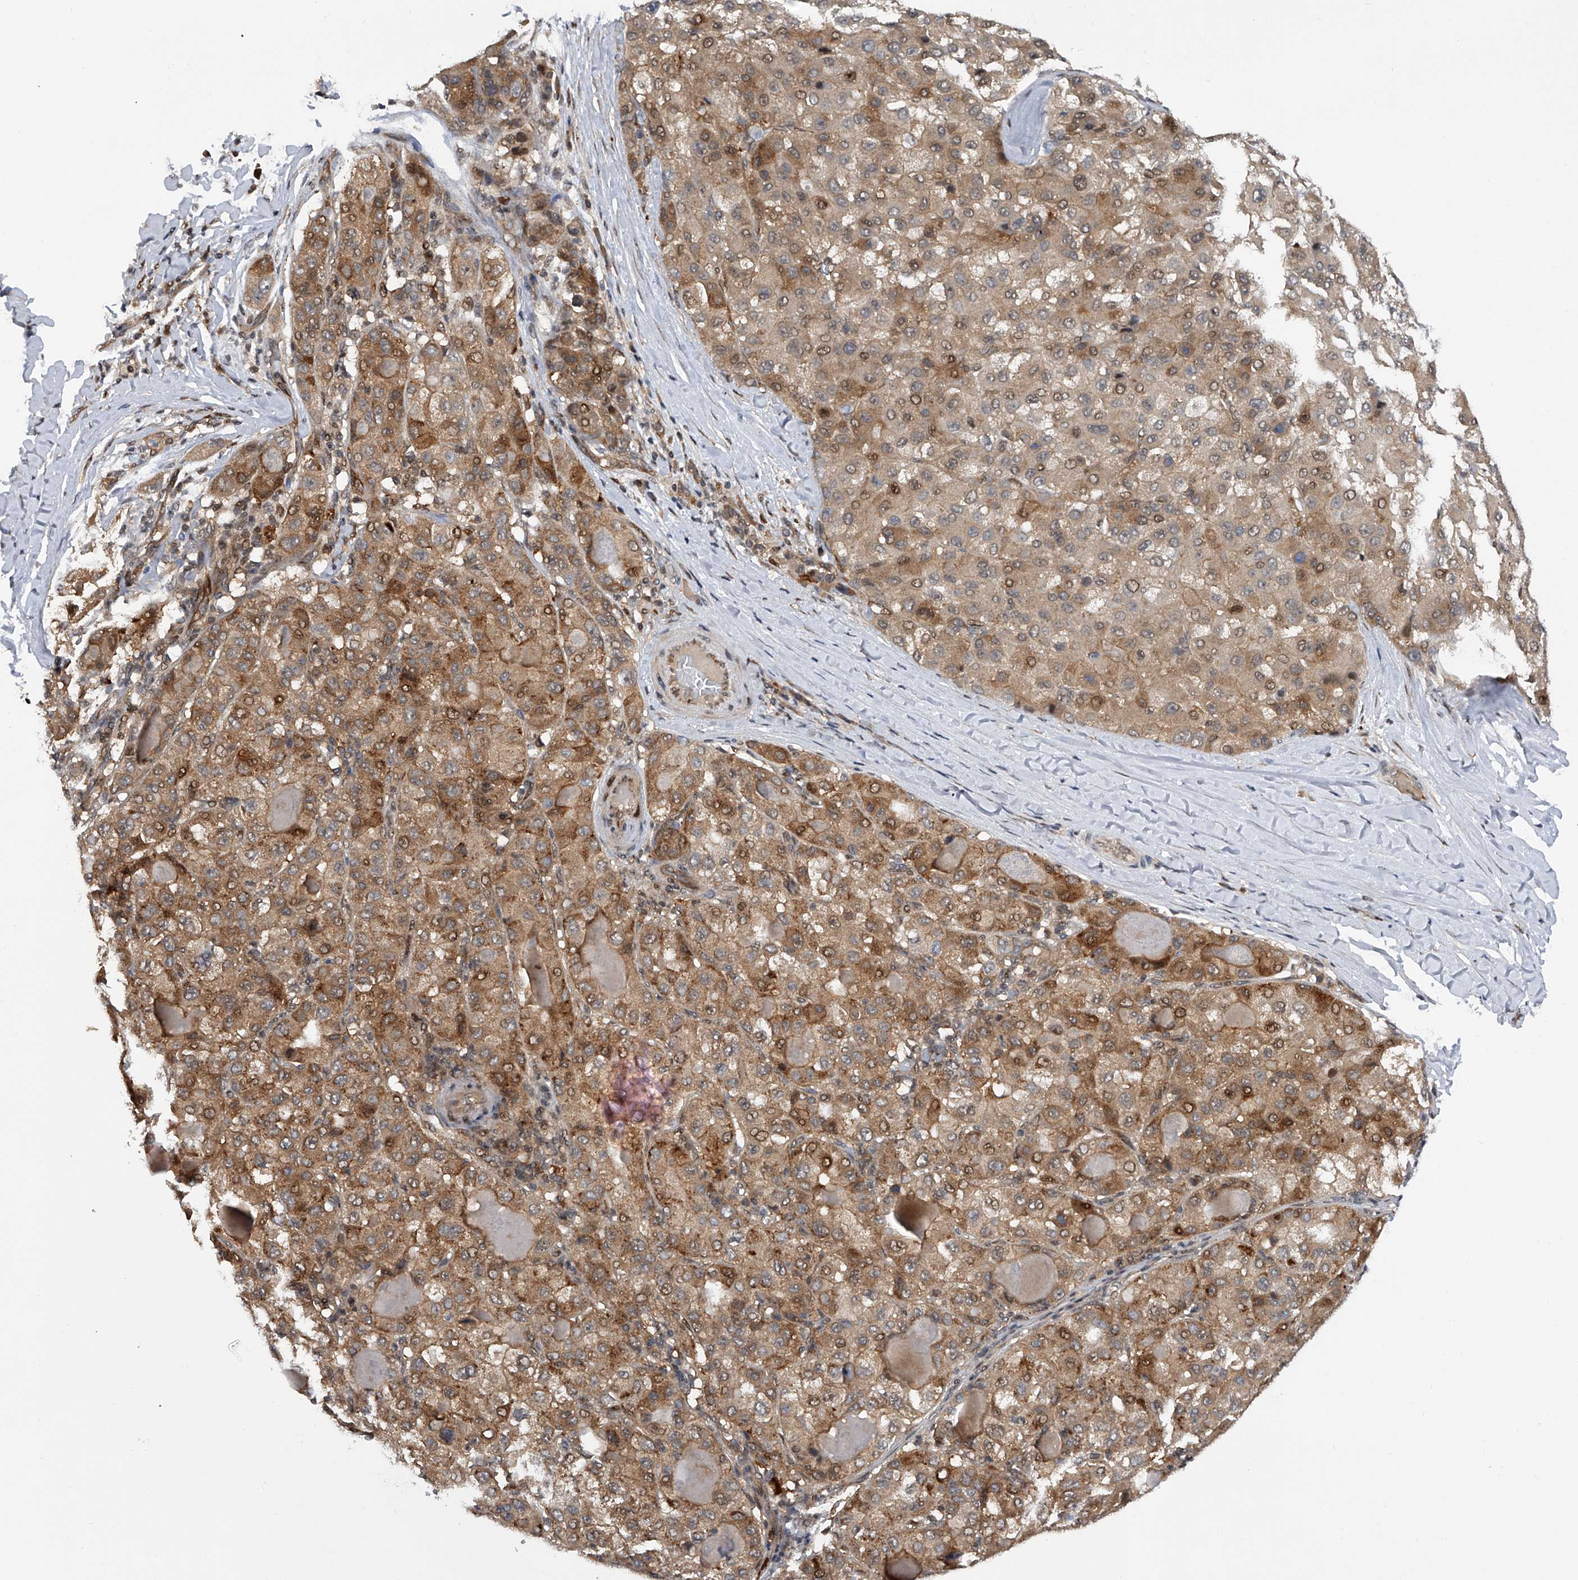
{"staining": {"intensity": "moderate", "quantity": ">75%", "location": "cytoplasmic/membranous,nuclear"}, "tissue": "liver cancer", "cell_type": "Tumor cells", "image_type": "cancer", "snomed": [{"axis": "morphology", "description": "Carcinoma, Hepatocellular, NOS"}, {"axis": "topography", "description": "Liver"}], "caption": "Immunohistochemical staining of hepatocellular carcinoma (liver) shows moderate cytoplasmic/membranous and nuclear protein staining in approximately >75% of tumor cells.", "gene": "RWDD2A", "patient": {"sex": "male", "age": 80}}